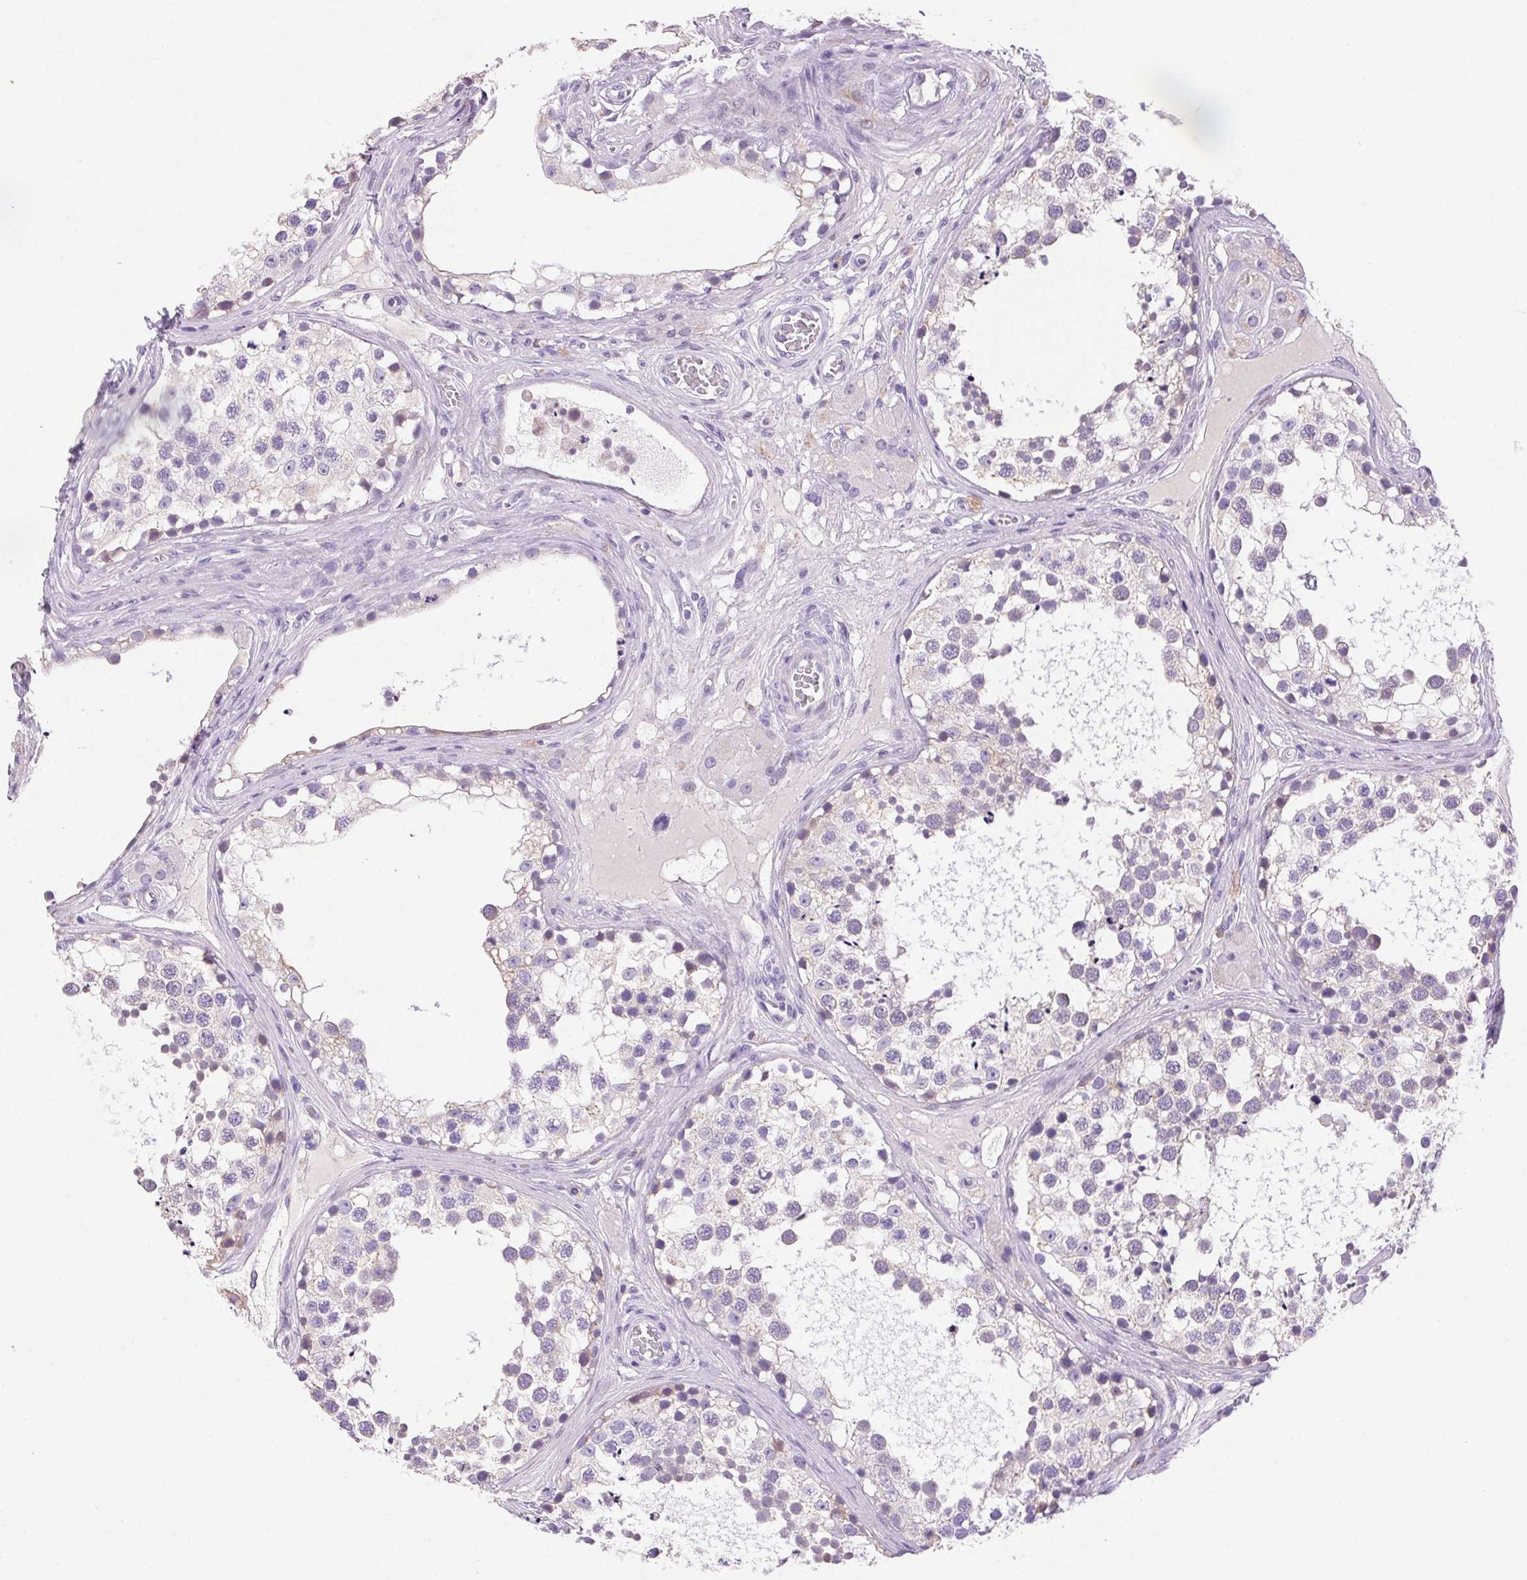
{"staining": {"intensity": "negative", "quantity": "none", "location": "none"}, "tissue": "testis", "cell_type": "Cells in seminiferous ducts", "image_type": "normal", "snomed": [{"axis": "morphology", "description": "Normal tissue, NOS"}, {"axis": "morphology", "description": "Seminoma, NOS"}, {"axis": "topography", "description": "Testis"}], "caption": "An immunohistochemistry (IHC) image of unremarkable testis is shown. There is no staining in cells in seminiferous ducts of testis.", "gene": "ARHGAP11B", "patient": {"sex": "male", "age": 65}}